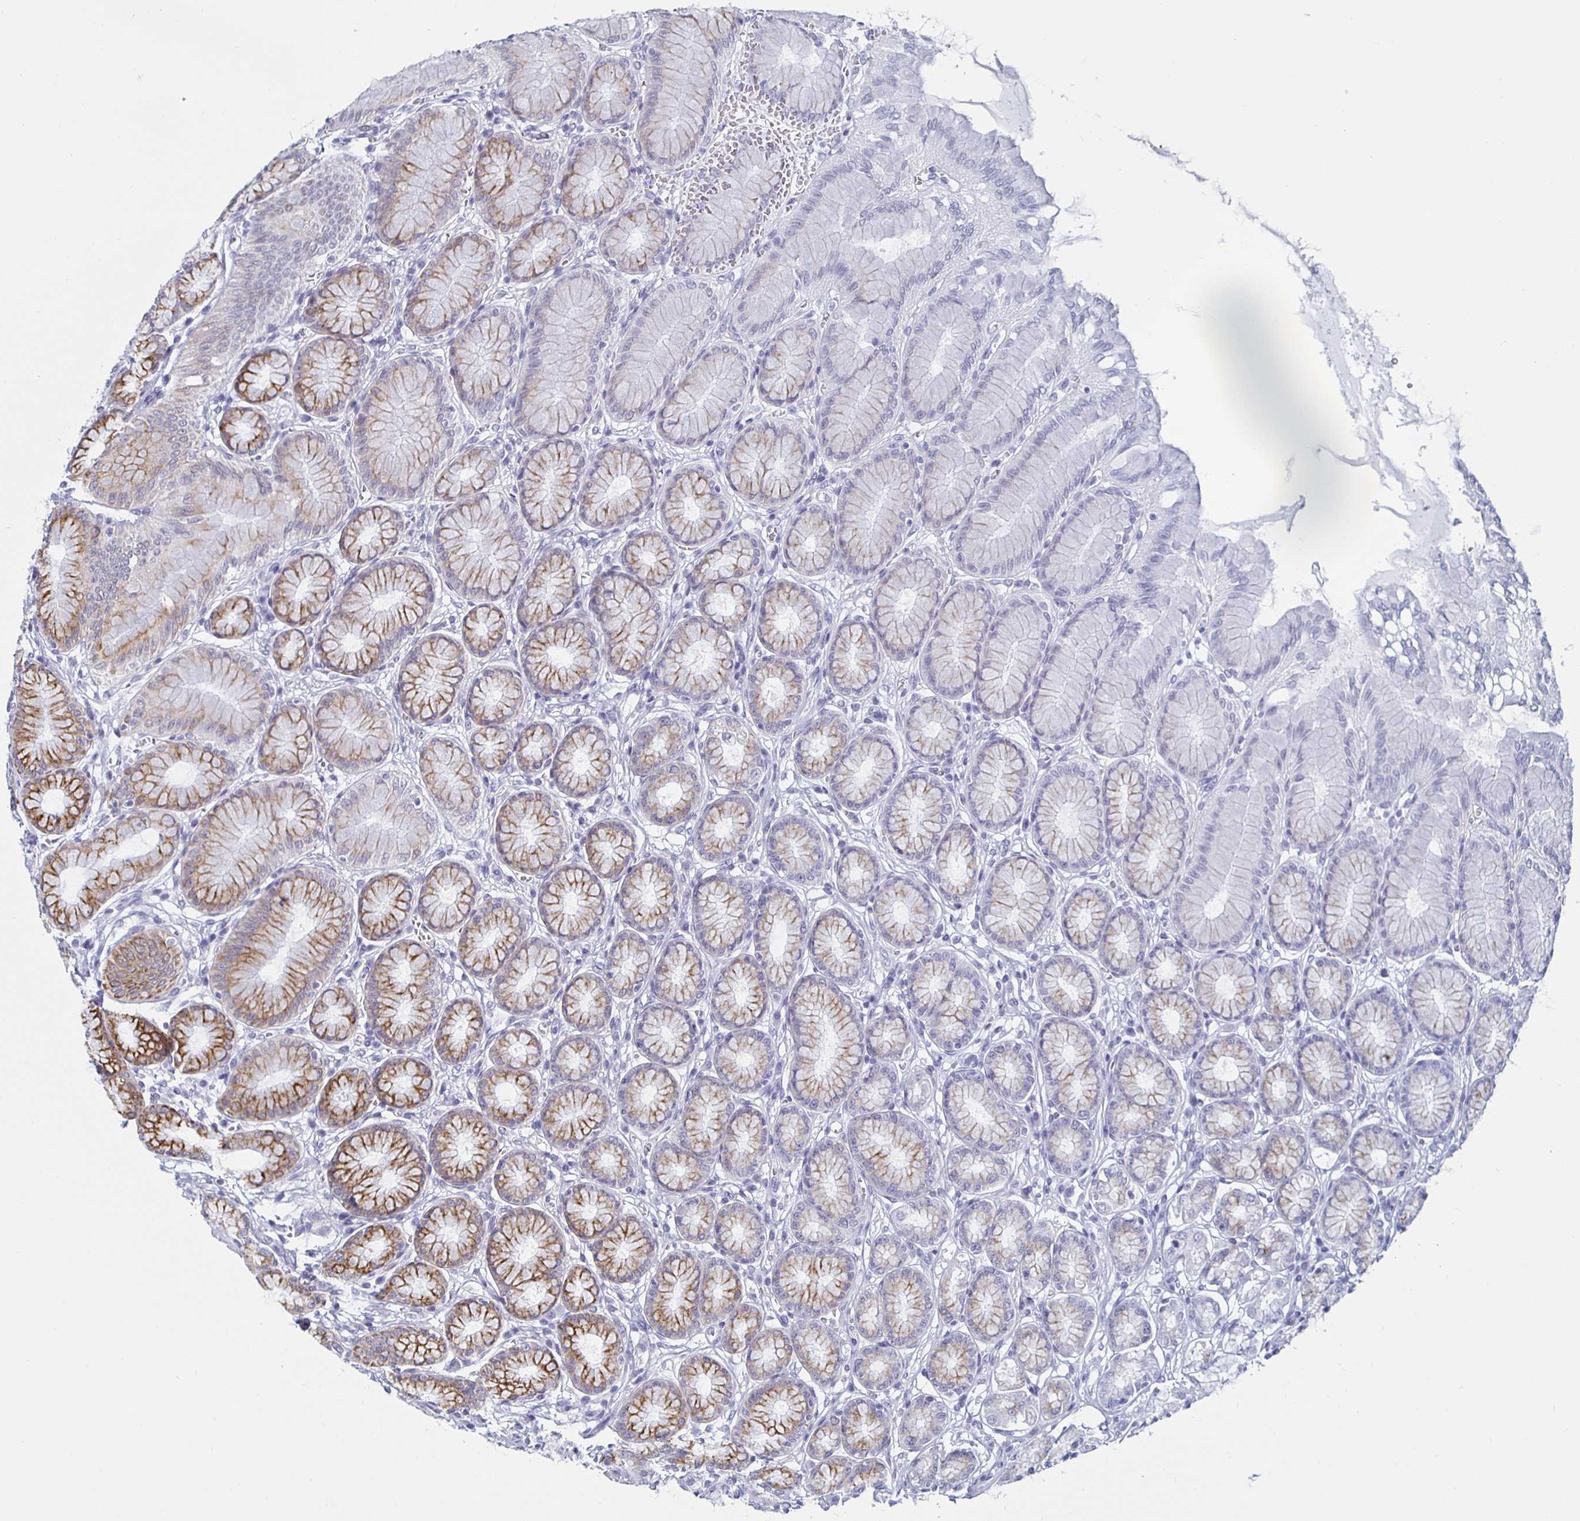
{"staining": {"intensity": "moderate", "quantity": "25%-75%", "location": "cytoplasmic/membranous"}, "tissue": "stomach", "cell_type": "Glandular cells", "image_type": "normal", "snomed": [{"axis": "morphology", "description": "Normal tissue, NOS"}, {"axis": "topography", "description": "Stomach"}, {"axis": "topography", "description": "Stomach, lower"}], "caption": "A histopathology image of stomach stained for a protein reveals moderate cytoplasmic/membranous brown staining in glandular cells.", "gene": "KRT4", "patient": {"sex": "male", "age": 76}}